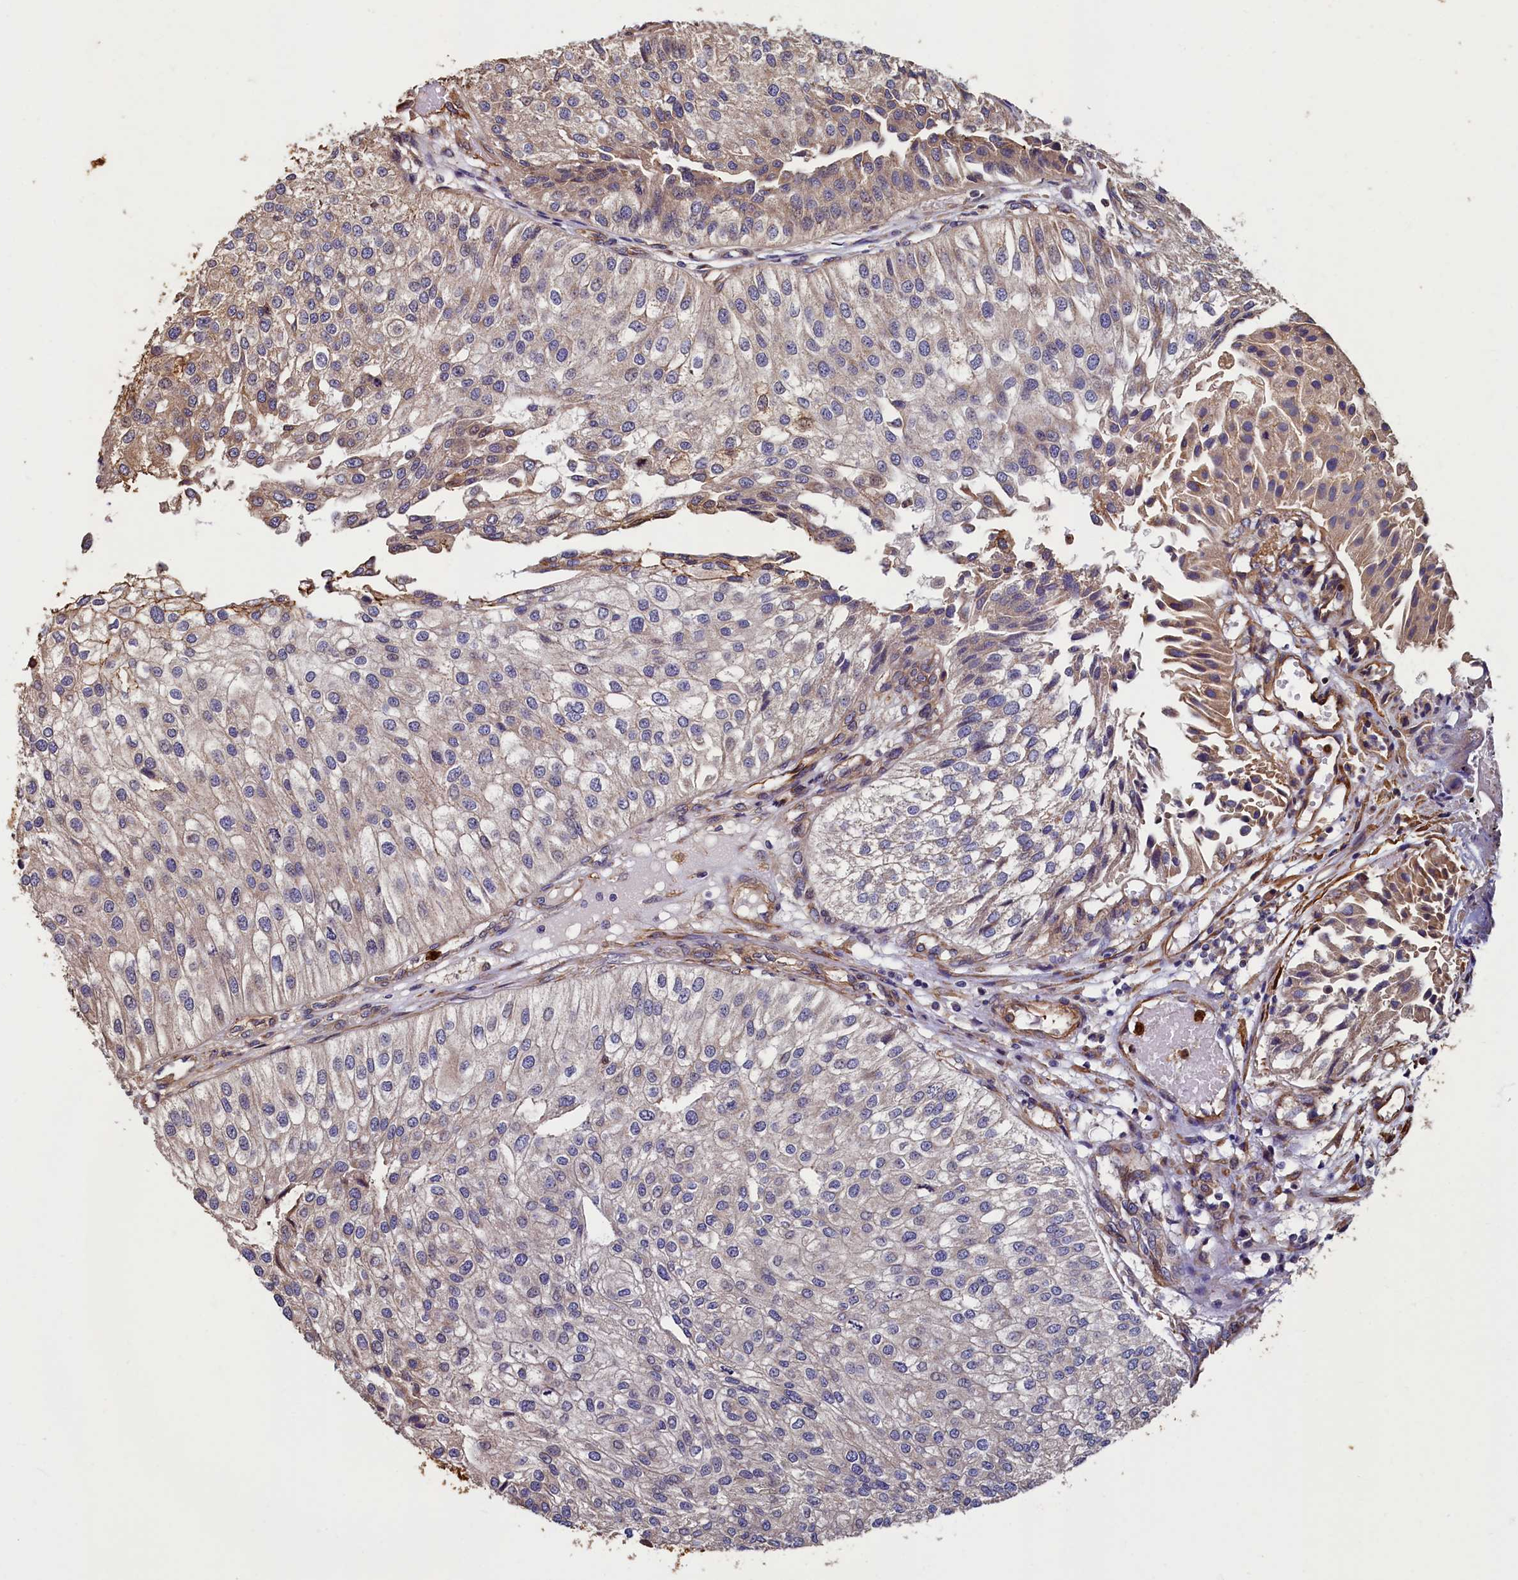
{"staining": {"intensity": "negative", "quantity": "none", "location": "none"}, "tissue": "urothelial cancer", "cell_type": "Tumor cells", "image_type": "cancer", "snomed": [{"axis": "morphology", "description": "Urothelial carcinoma, Low grade"}, {"axis": "topography", "description": "Urinary bladder"}], "caption": "An IHC image of urothelial cancer is shown. There is no staining in tumor cells of urothelial cancer. The staining is performed using DAB (3,3'-diaminobenzidine) brown chromogen with nuclei counter-stained in using hematoxylin.", "gene": "CCDC102B", "patient": {"sex": "female", "age": 89}}